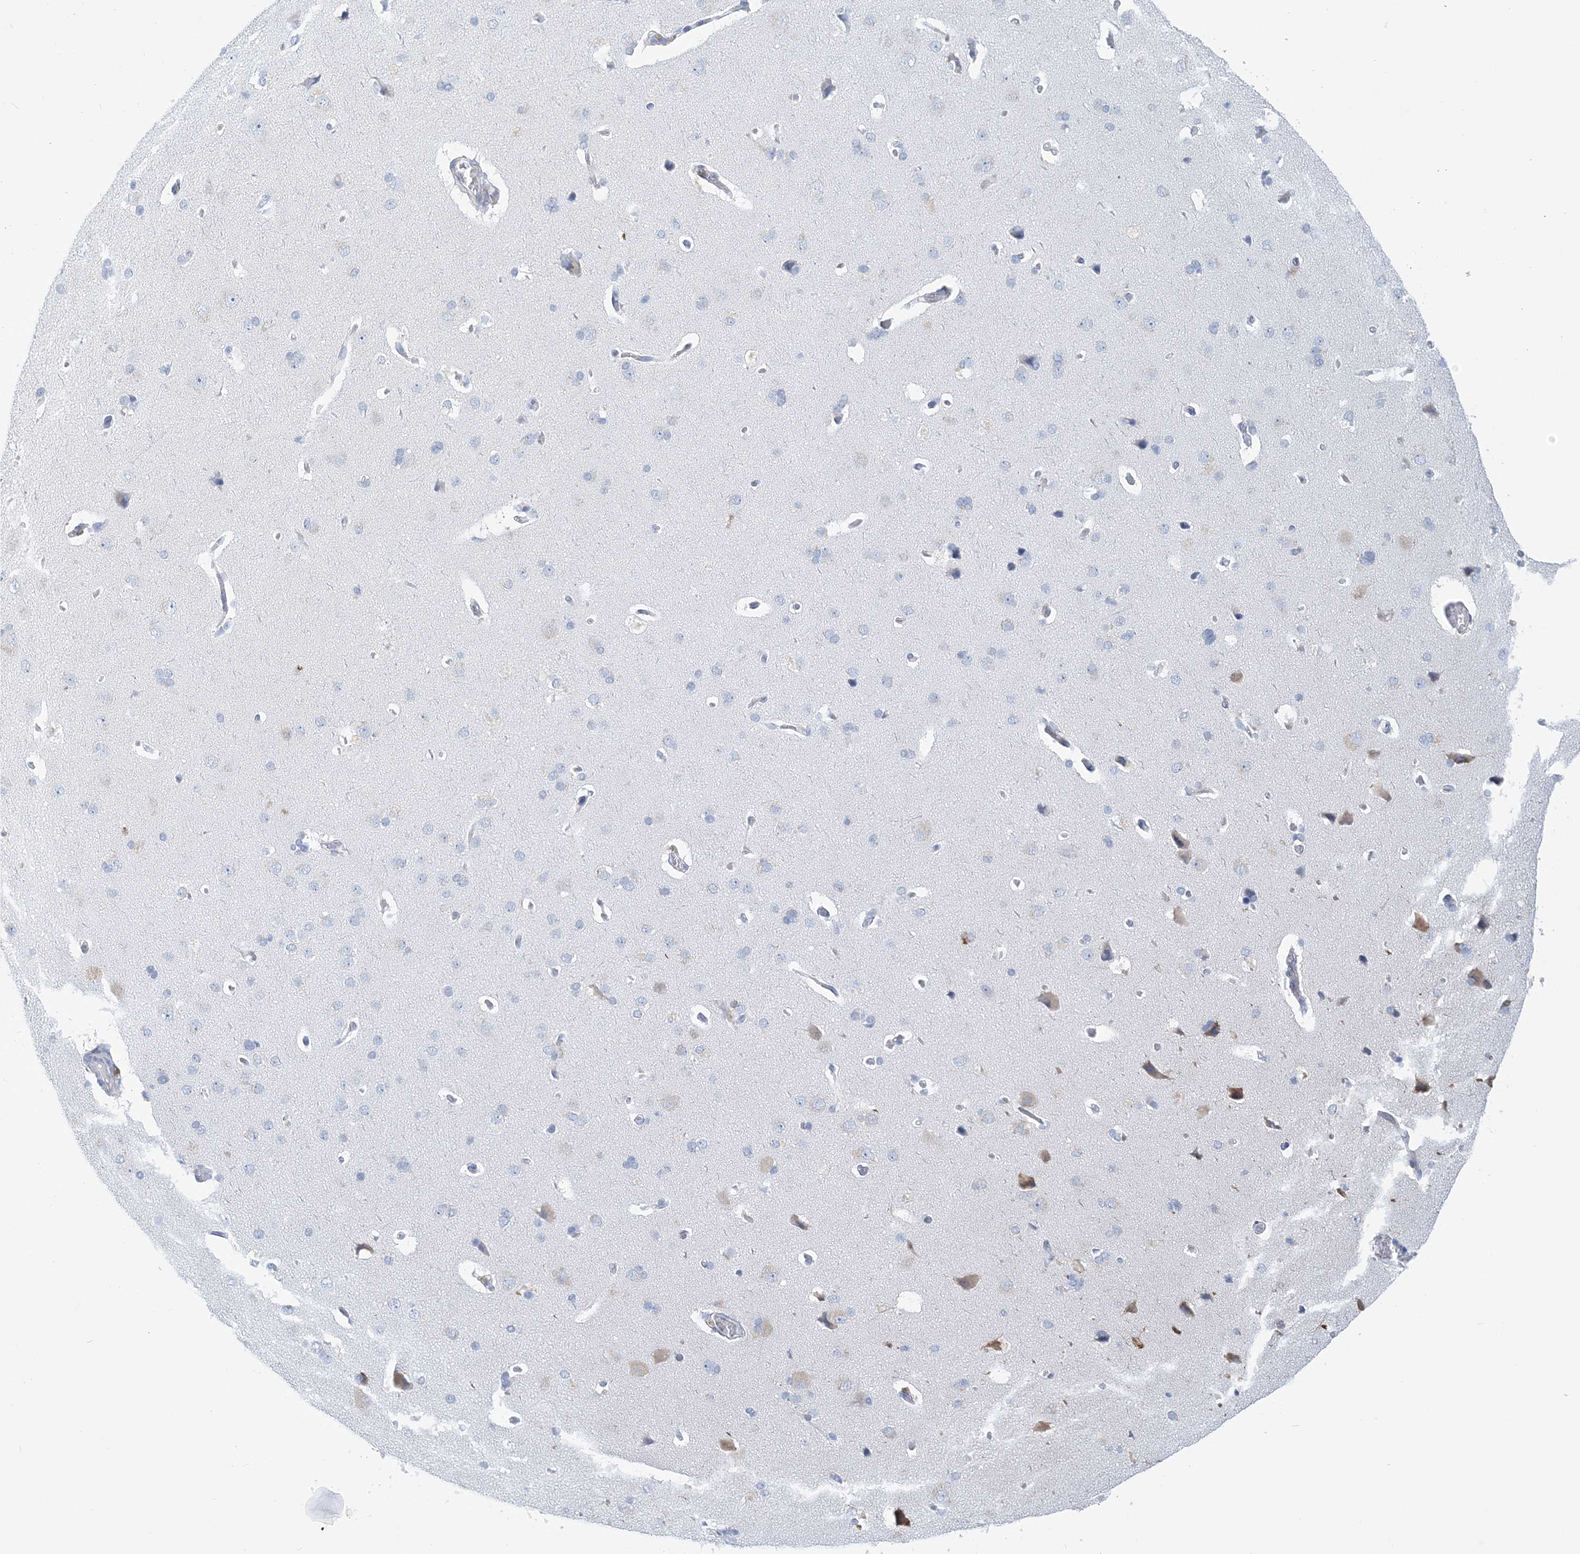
{"staining": {"intensity": "negative", "quantity": "none", "location": "none"}, "tissue": "cerebral cortex", "cell_type": "Endothelial cells", "image_type": "normal", "snomed": [{"axis": "morphology", "description": "Normal tissue, NOS"}, {"axis": "topography", "description": "Cerebral cortex"}], "caption": "This is a micrograph of immunohistochemistry staining of normal cerebral cortex, which shows no staining in endothelial cells.", "gene": "PLEKHG4B", "patient": {"sex": "male", "age": 62}}